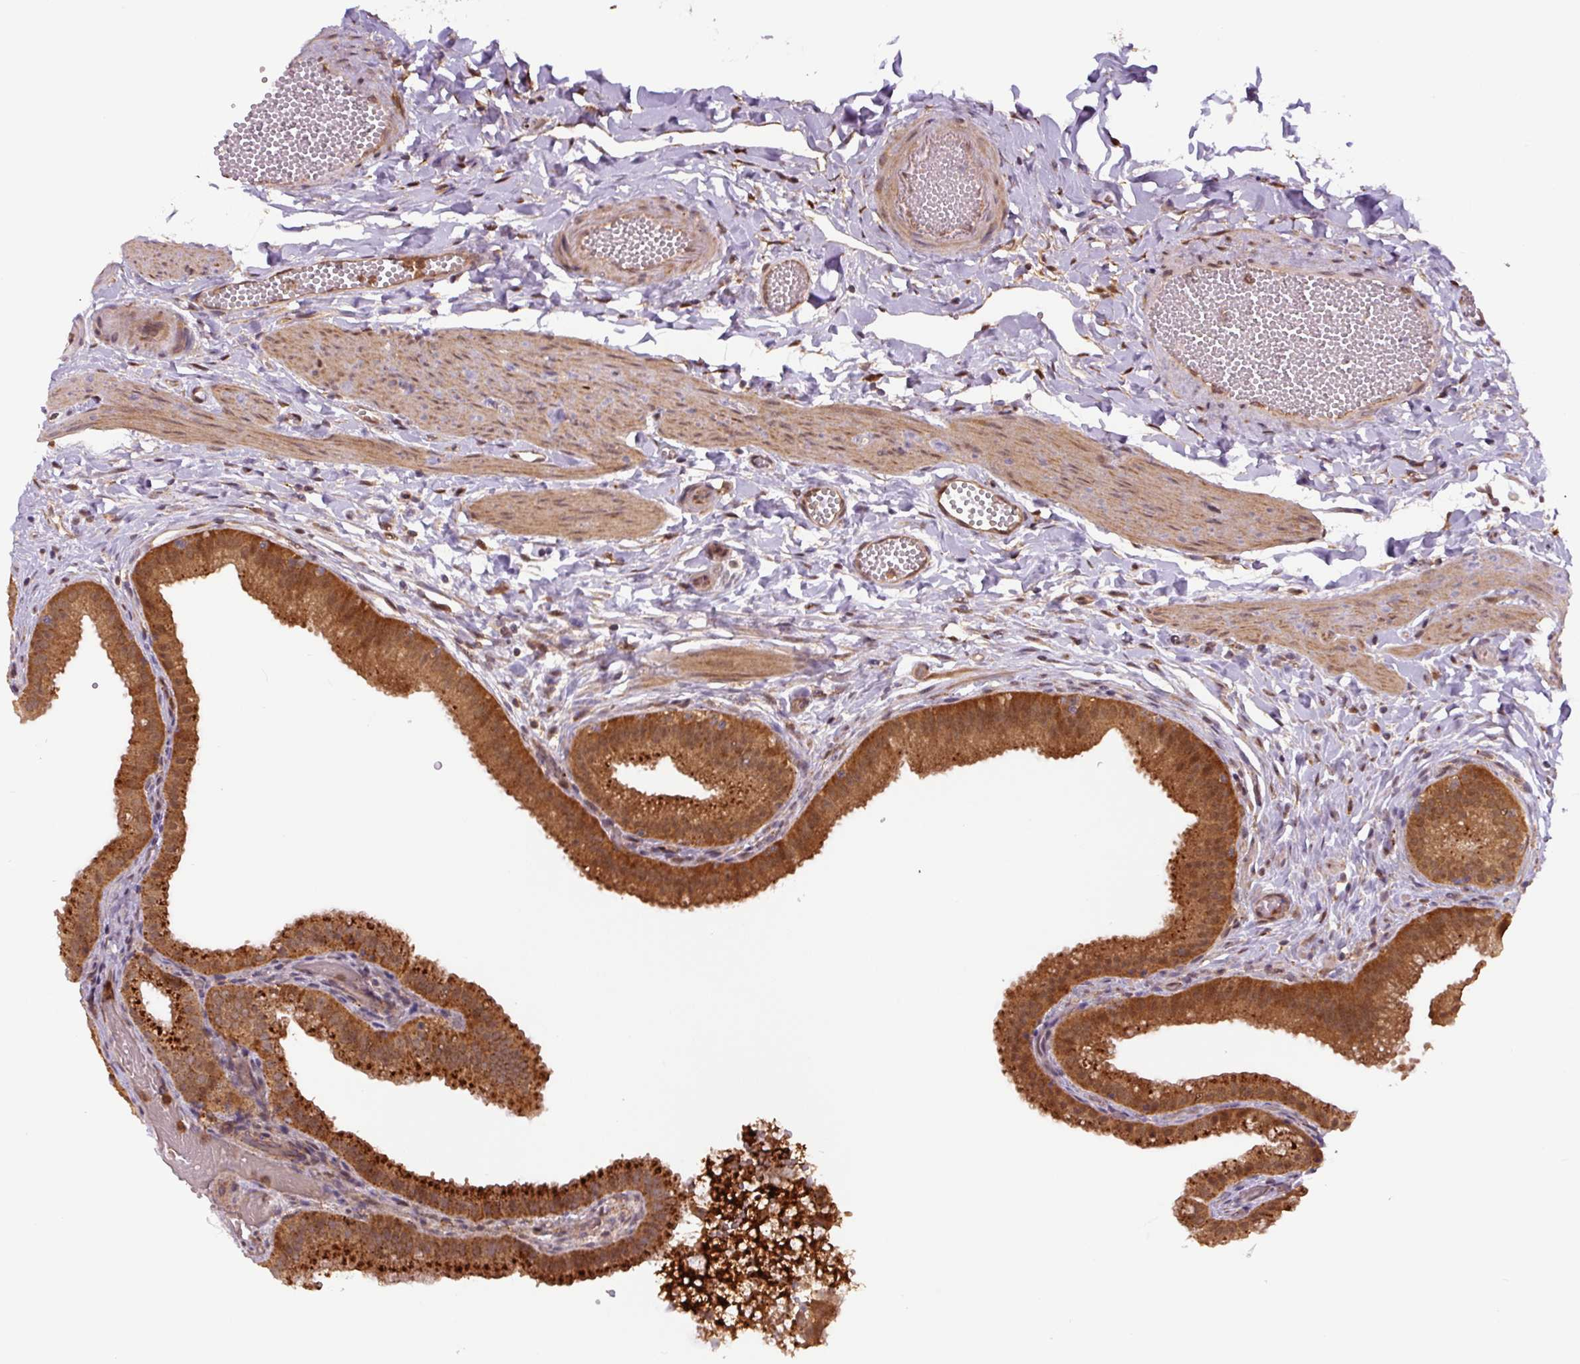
{"staining": {"intensity": "strong", "quantity": ">75%", "location": "cytoplasmic/membranous"}, "tissue": "gallbladder", "cell_type": "Glandular cells", "image_type": "normal", "snomed": [{"axis": "morphology", "description": "Normal tissue, NOS"}, {"axis": "topography", "description": "Gallbladder"}], "caption": "The histopathology image shows staining of normal gallbladder, revealing strong cytoplasmic/membranous protein expression (brown color) within glandular cells. (DAB IHC, brown staining for protein, blue staining for nuclei).", "gene": "ZSWIM7", "patient": {"sex": "female", "age": 63}}